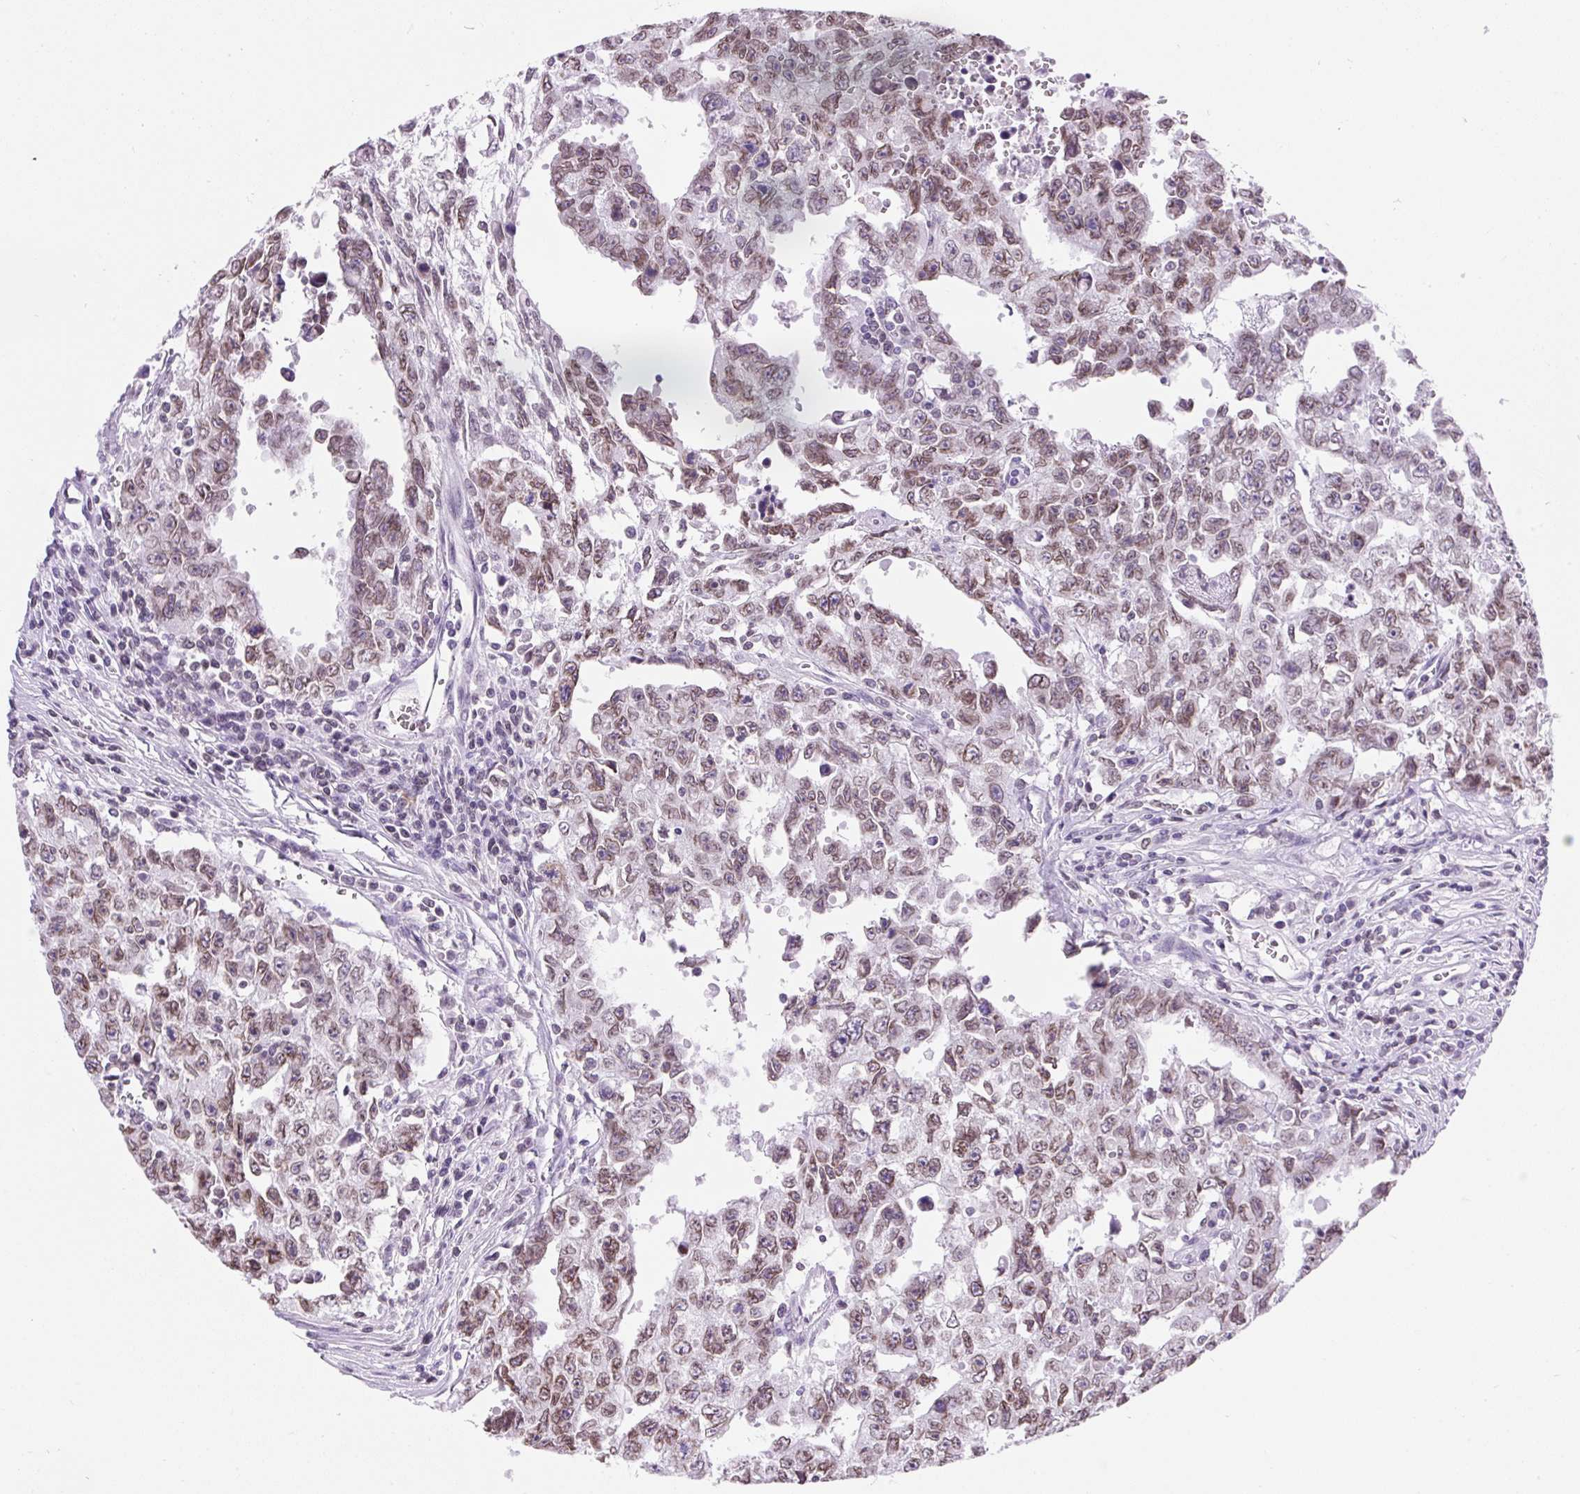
{"staining": {"intensity": "moderate", "quantity": ">75%", "location": "cytoplasmic/membranous,nuclear"}, "tissue": "testis cancer", "cell_type": "Tumor cells", "image_type": "cancer", "snomed": [{"axis": "morphology", "description": "Carcinoma, Embryonal, NOS"}, {"axis": "topography", "description": "Testis"}], "caption": "Testis embryonal carcinoma was stained to show a protein in brown. There is medium levels of moderate cytoplasmic/membranous and nuclear expression in approximately >75% of tumor cells. The staining is performed using DAB brown chromogen to label protein expression. The nuclei are counter-stained blue using hematoxylin.", "gene": "VPREB1", "patient": {"sex": "male", "age": 24}}